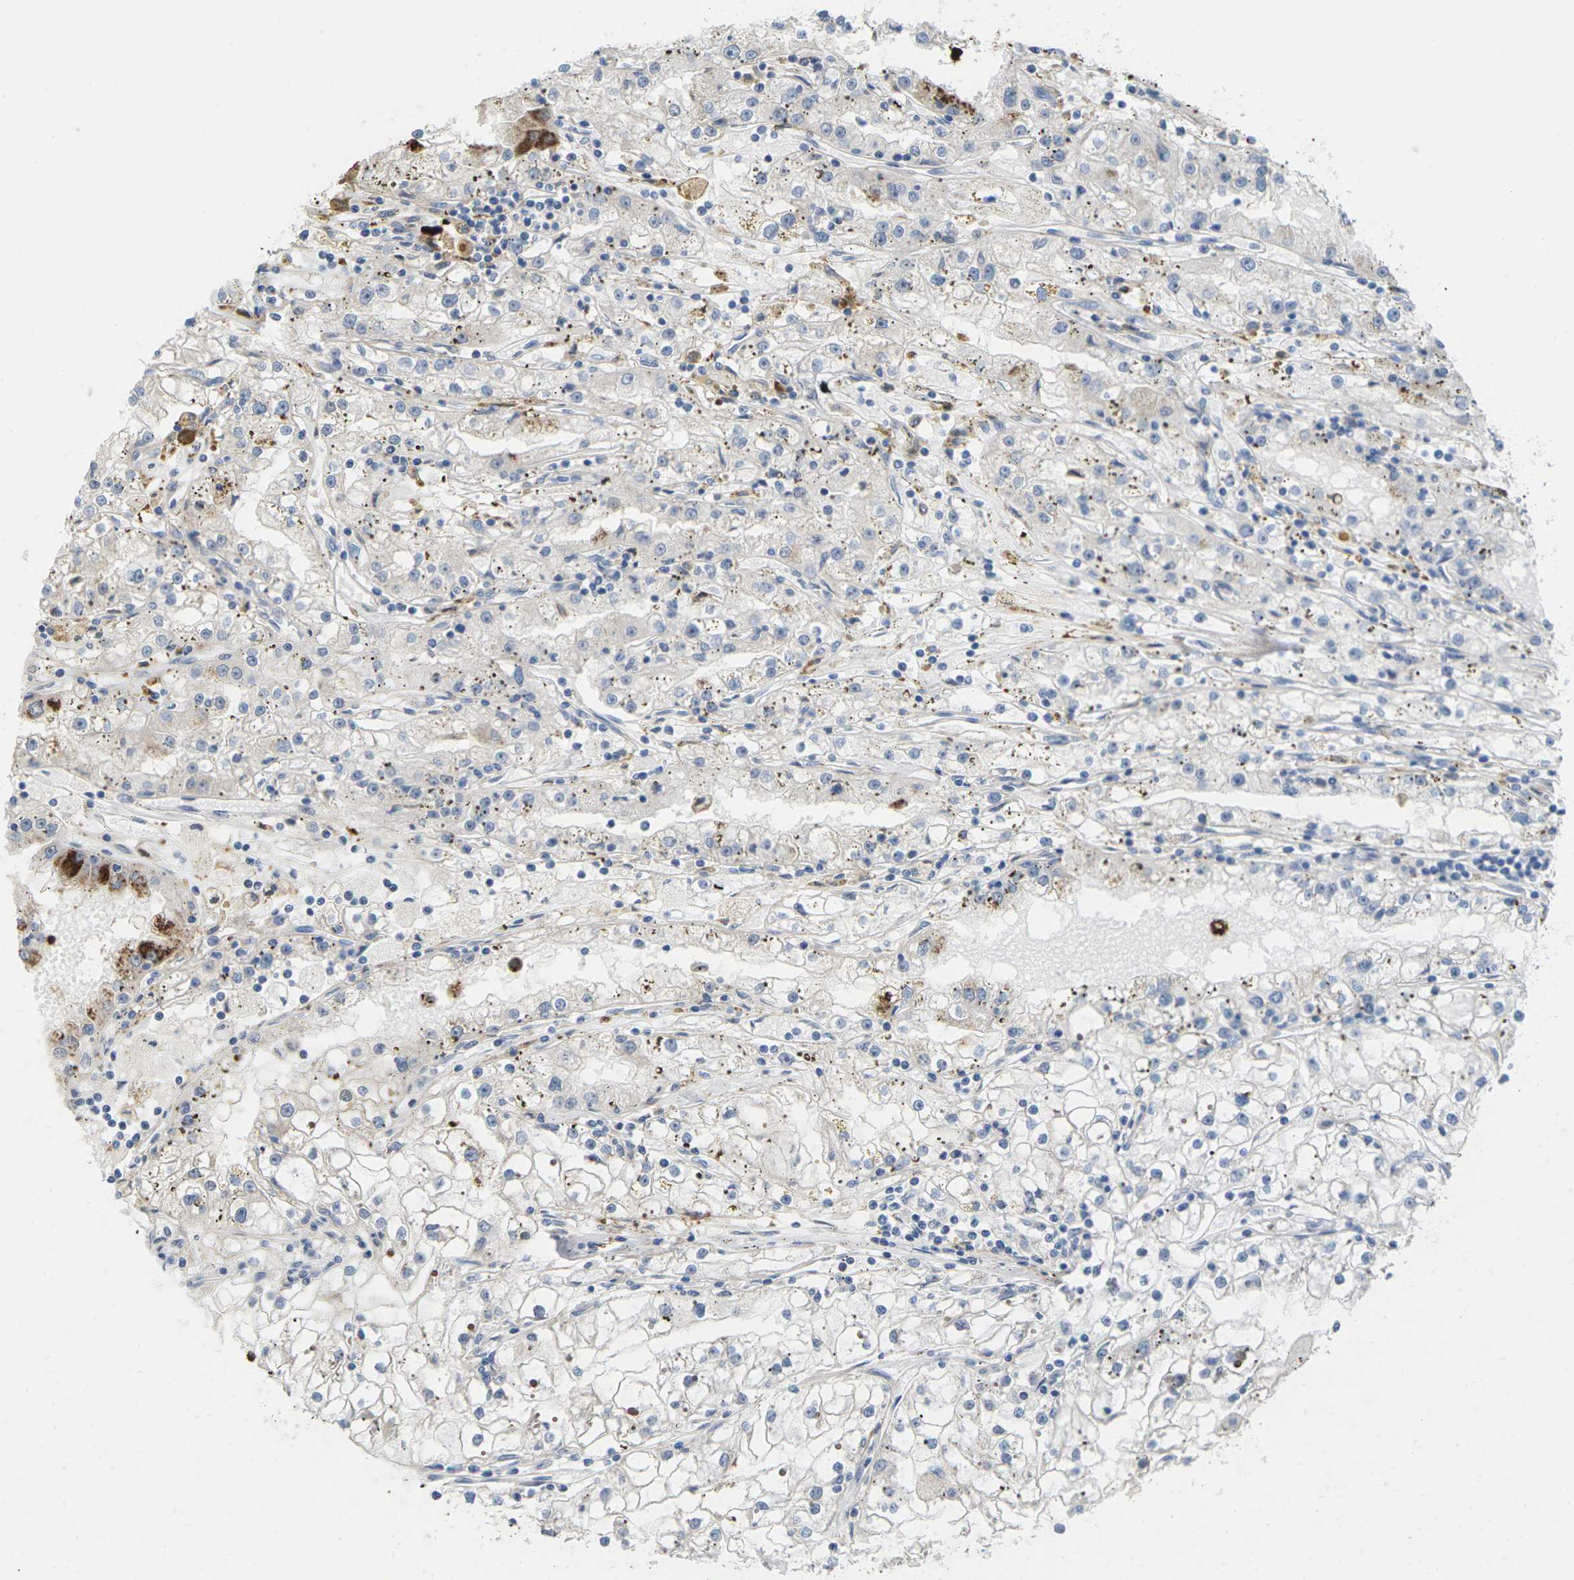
{"staining": {"intensity": "strong", "quantity": "<25%", "location": "cytoplasmic/membranous"}, "tissue": "renal cancer", "cell_type": "Tumor cells", "image_type": "cancer", "snomed": [{"axis": "morphology", "description": "Adenocarcinoma, NOS"}, {"axis": "topography", "description": "Kidney"}], "caption": "DAB immunohistochemical staining of adenocarcinoma (renal) reveals strong cytoplasmic/membranous protein positivity in approximately <25% of tumor cells.", "gene": "ROBO1", "patient": {"sex": "male", "age": 56}}